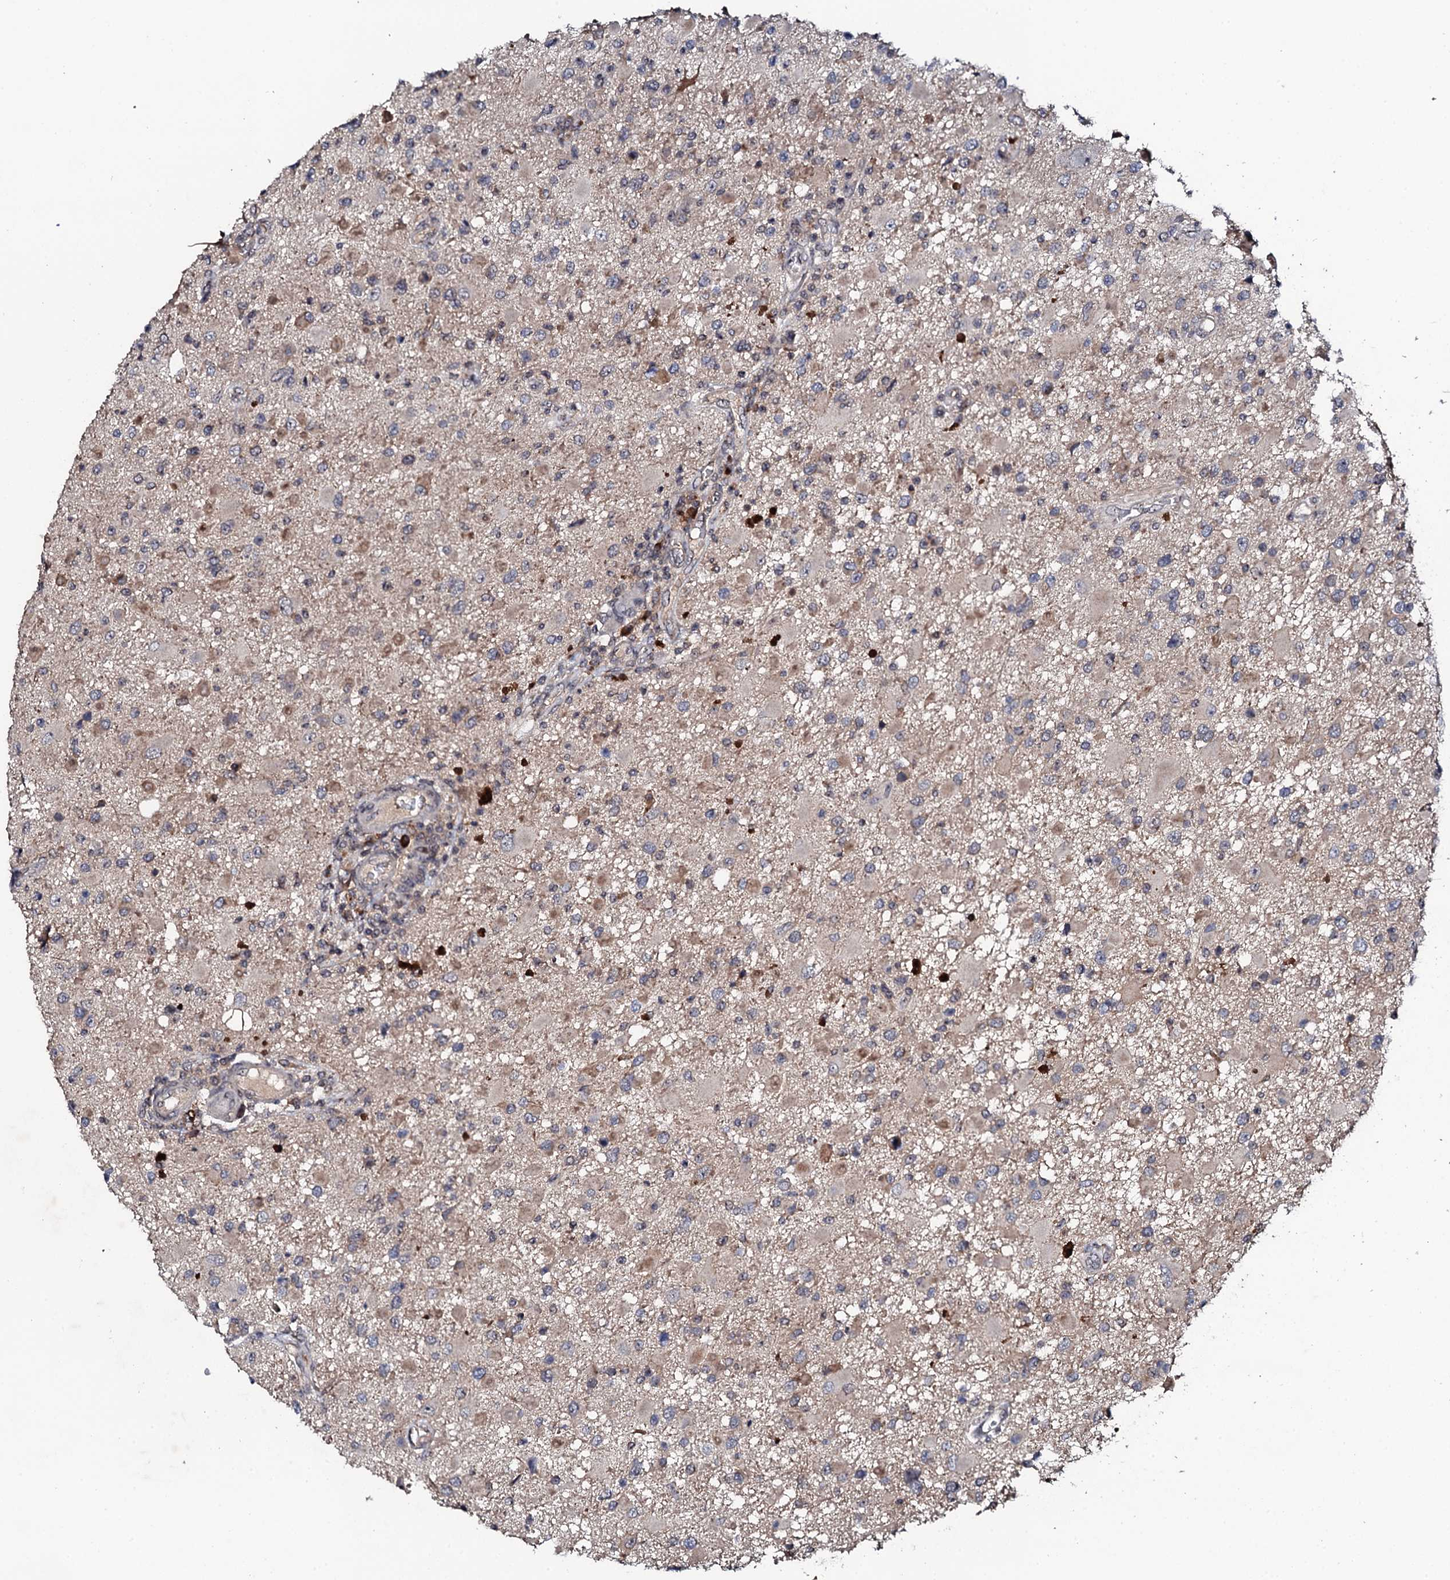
{"staining": {"intensity": "negative", "quantity": "none", "location": "none"}, "tissue": "glioma", "cell_type": "Tumor cells", "image_type": "cancer", "snomed": [{"axis": "morphology", "description": "Glioma, malignant, High grade"}, {"axis": "topography", "description": "Brain"}], "caption": "Immunohistochemistry (IHC) photomicrograph of human glioma stained for a protein (brown), which exhibits no staining in tumor cells.", "gene": "FAM111A", "patient": {"sex": "male", "age": 53}}